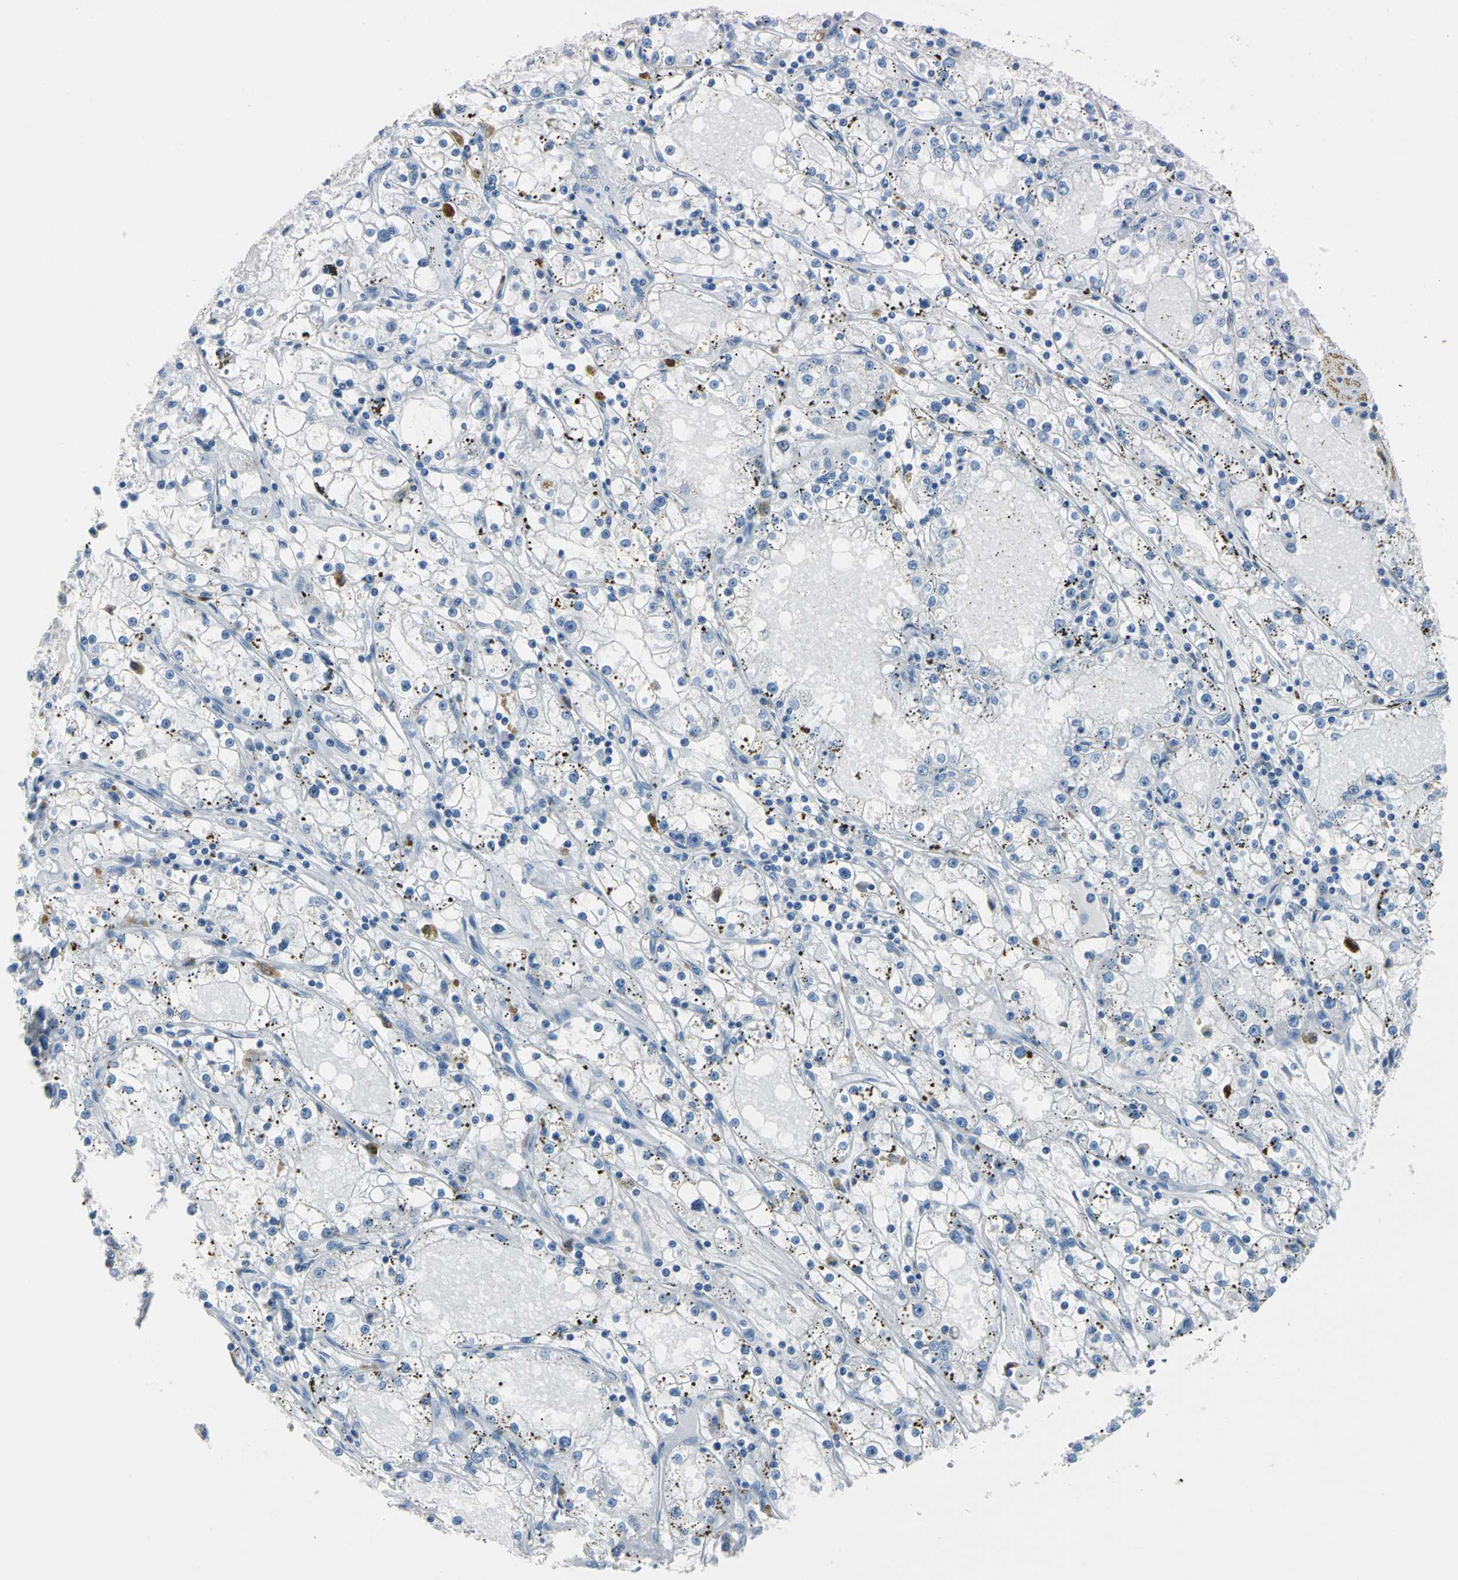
{"staining": {"intensity": "negative", "quantity": "none", "location": "none"}, "tissue": "renal cancer", "cell_type": "Tumor cells", "image_type": "cancer", "snomed": [{"axis": "morphology", "description": "Adenocarcinoma, NOS"}, {"axis": "topography", "description": "Kidney"}], "caption": "The IHC photomicrograph has no significant staining in tumor cells of renal adenocarcinoma tissue.", "gene": "MUC4", "patient": {"sex": "male", "age": 56}}